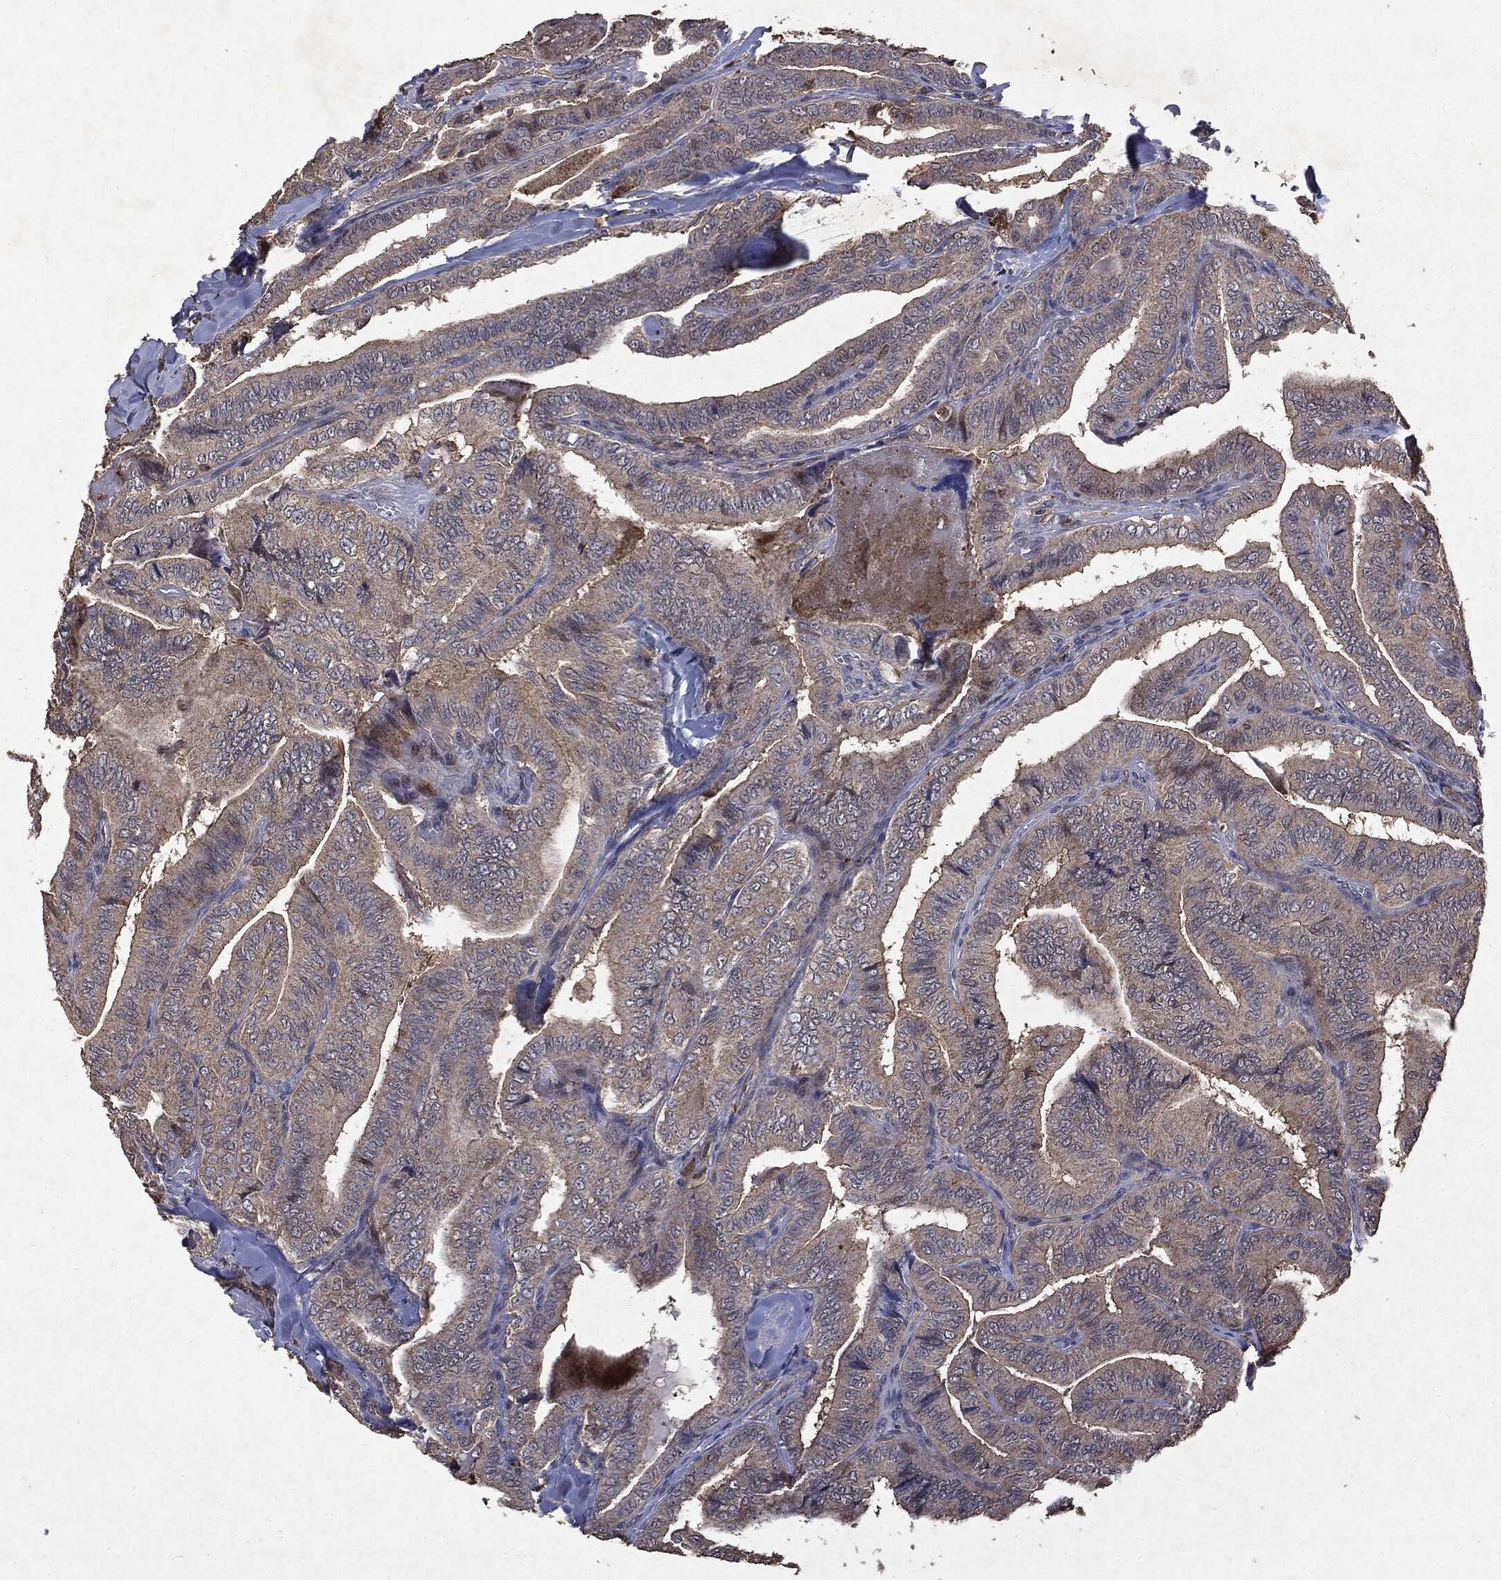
{"staining": {"intensity": "negative", "quantity": "none", "location": "none"}, "tissue": "thyroid cancer", "cell_type": "Tumor cells", "image_type": "cancer", "snomed": [{"axis": "morphology", "description": "Papillary adenocarcinoma, NOS"}, {"axis": "topography", "description": "Thyroid gland"}], "caption": "Human papillary adenocarcinoma (thyroid) stained for a protein using immunohistochemistry (IHC) shows no expression in tumor cells.", "gene": "PTEN", "patient": {"sex": "male", "age": 61}}